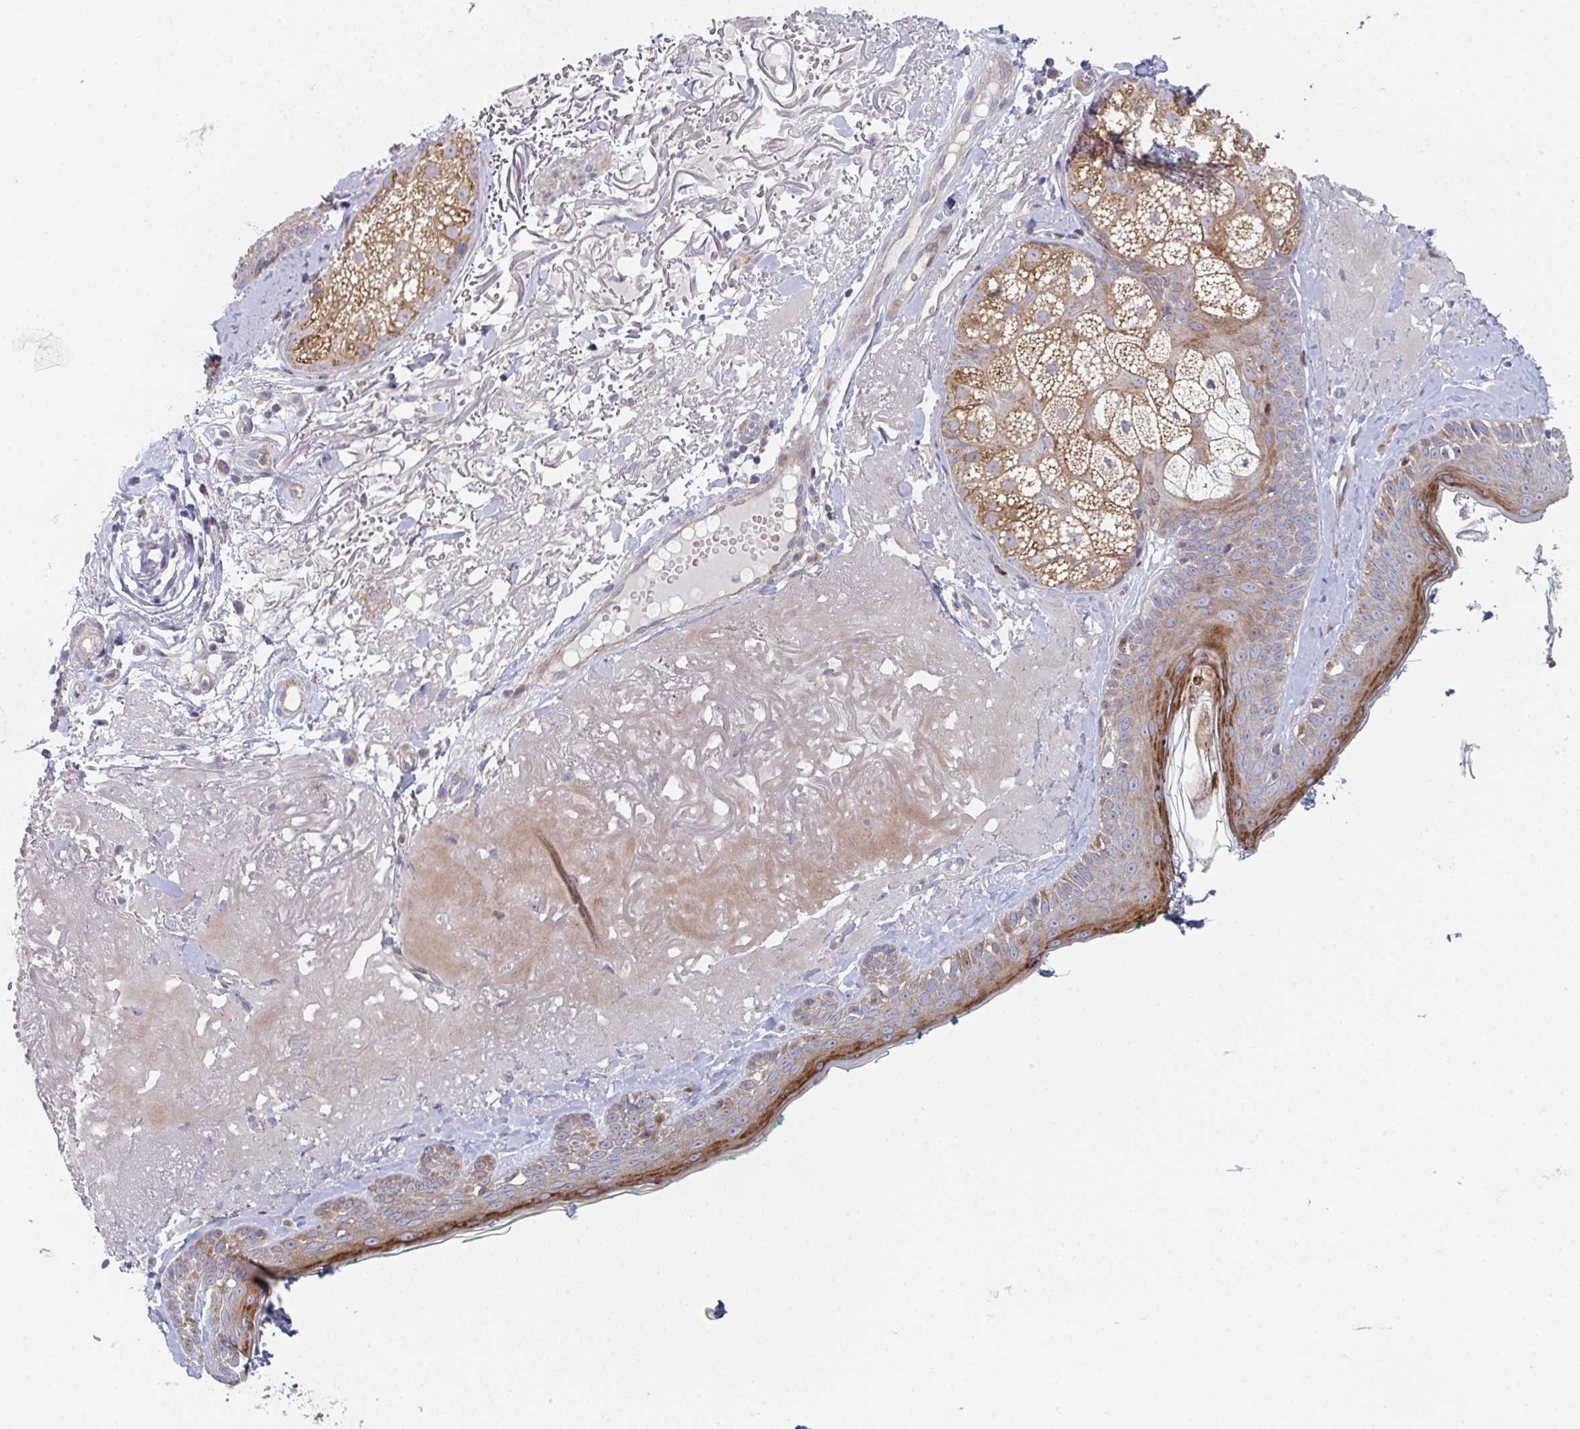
{"staining": {"intensity": "weak", "quantity": "25%-75%", "location": "cytoplasmic/membranous"}, "tissue": "skin", "cell_type": "Fibroblasts", "image_type": "normal", "snomed": [{"axis": "morphology", "description": "Normal tissue, NOS"}, {"axis": "topography", "description": "Skin"}], "caption": "Human skin stained for a protein (brown) demonstrates weak cytoplasmic/membranous positive staining in approximately 25%-75% of fibroblasts.", "gene": "ZNF644", "patient": {"sex": "male", "age": 73}}